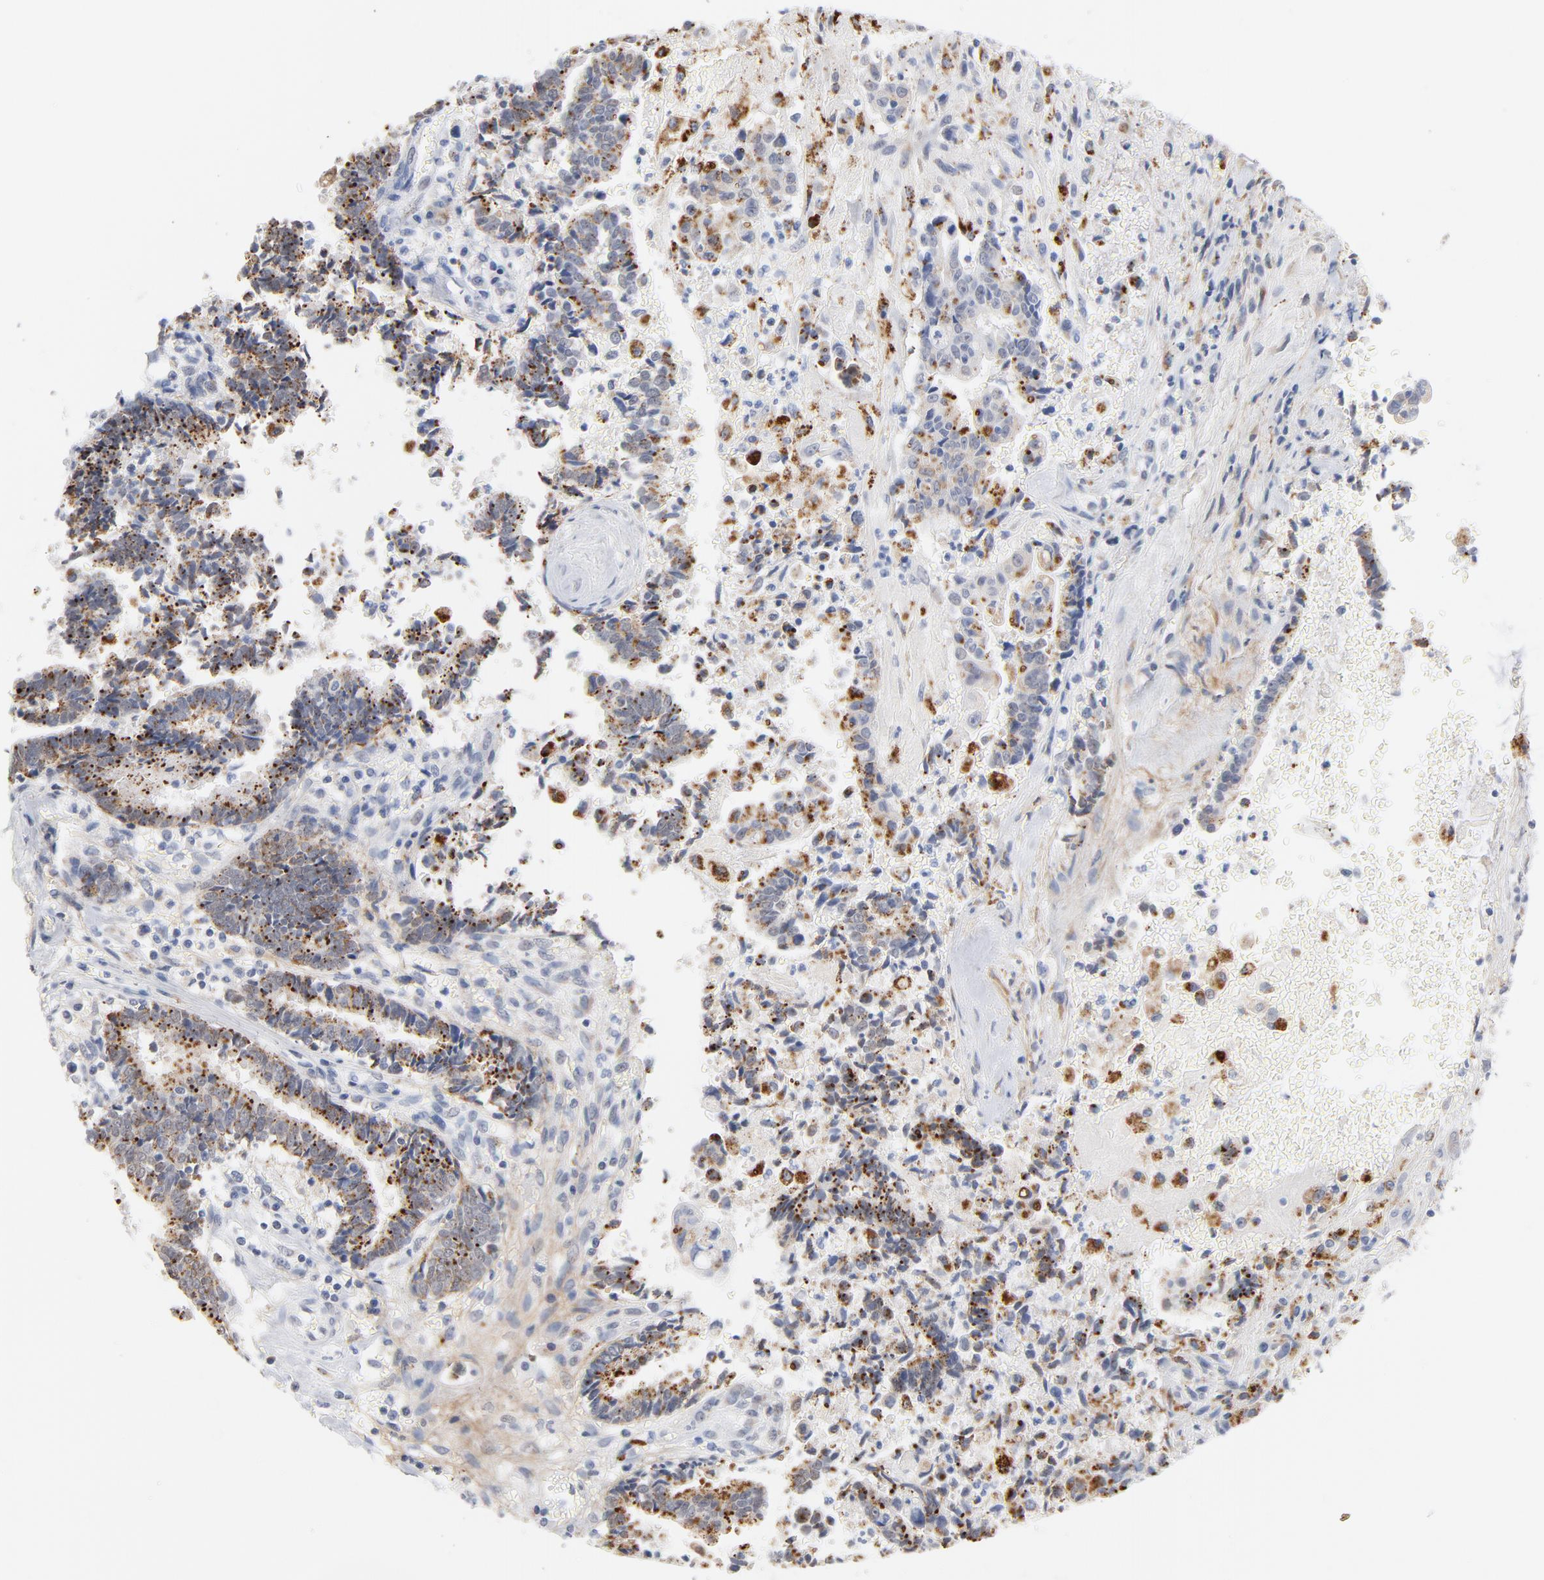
{"staining": {"intensity": "strong", "quantity": ">75%", "location": "cytoplasmic/membranous"}, "tissue": "liver cancer", "cell_type": "Tumor cells", "image_type": "cancer", "snomed": [{"axis": "morphology", "description": "Cholangiocarcinoma"}, {"axis": "topography", "description": "Liver"}], "caption": "Human cholangiocarcinoma (liver) stained with a protein marker displays strong staining in tumor cells.", "gene": "LTBP2", "patient": {"sex": "male", "age": 57}}